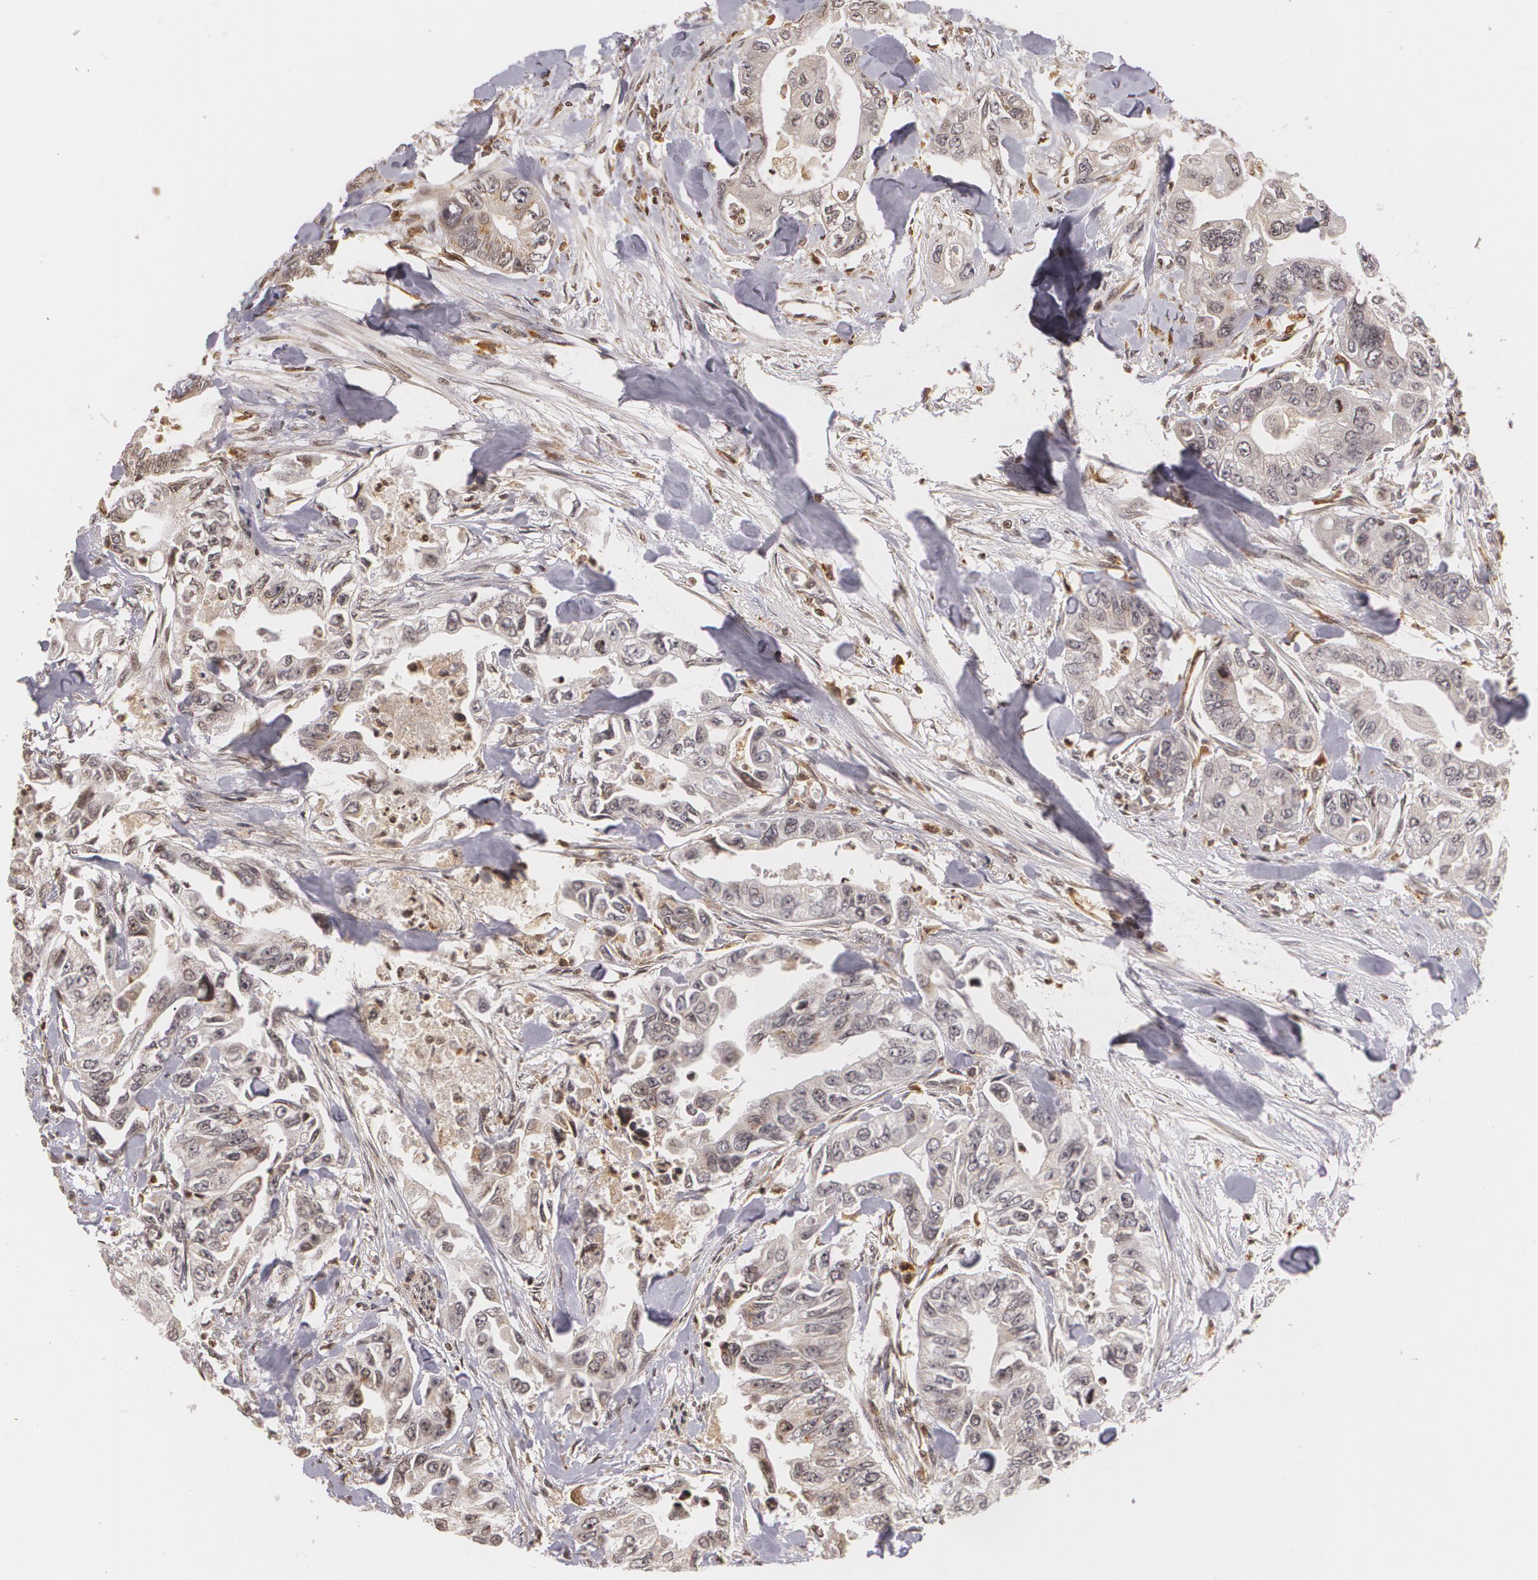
{"staining": {"intensity": "moderate", "quantity": ">75%", "location": "cytoplasmic/membranous"}, "tissue": "colorectal cancer", "cell_type": "Tumor cells", "image_type": "cancer", "snomed": [{"axis": "morphology", "description": "Adenocarcinoma, NOS"}, {"axis": "topography", "description": "Colon"}], "caption": "A photomicrograph of human colorectal cancer (adenocarcinoma) stained for a protein displays moderate cytoplasmic/membranous brown staining in tumor cells. (DAB (3,3'-diaminobenzidine) IHC with brightfield microscopy, high magnification).", "gene": "VAV3", "patient": {"sex": "female", "age": 11}}